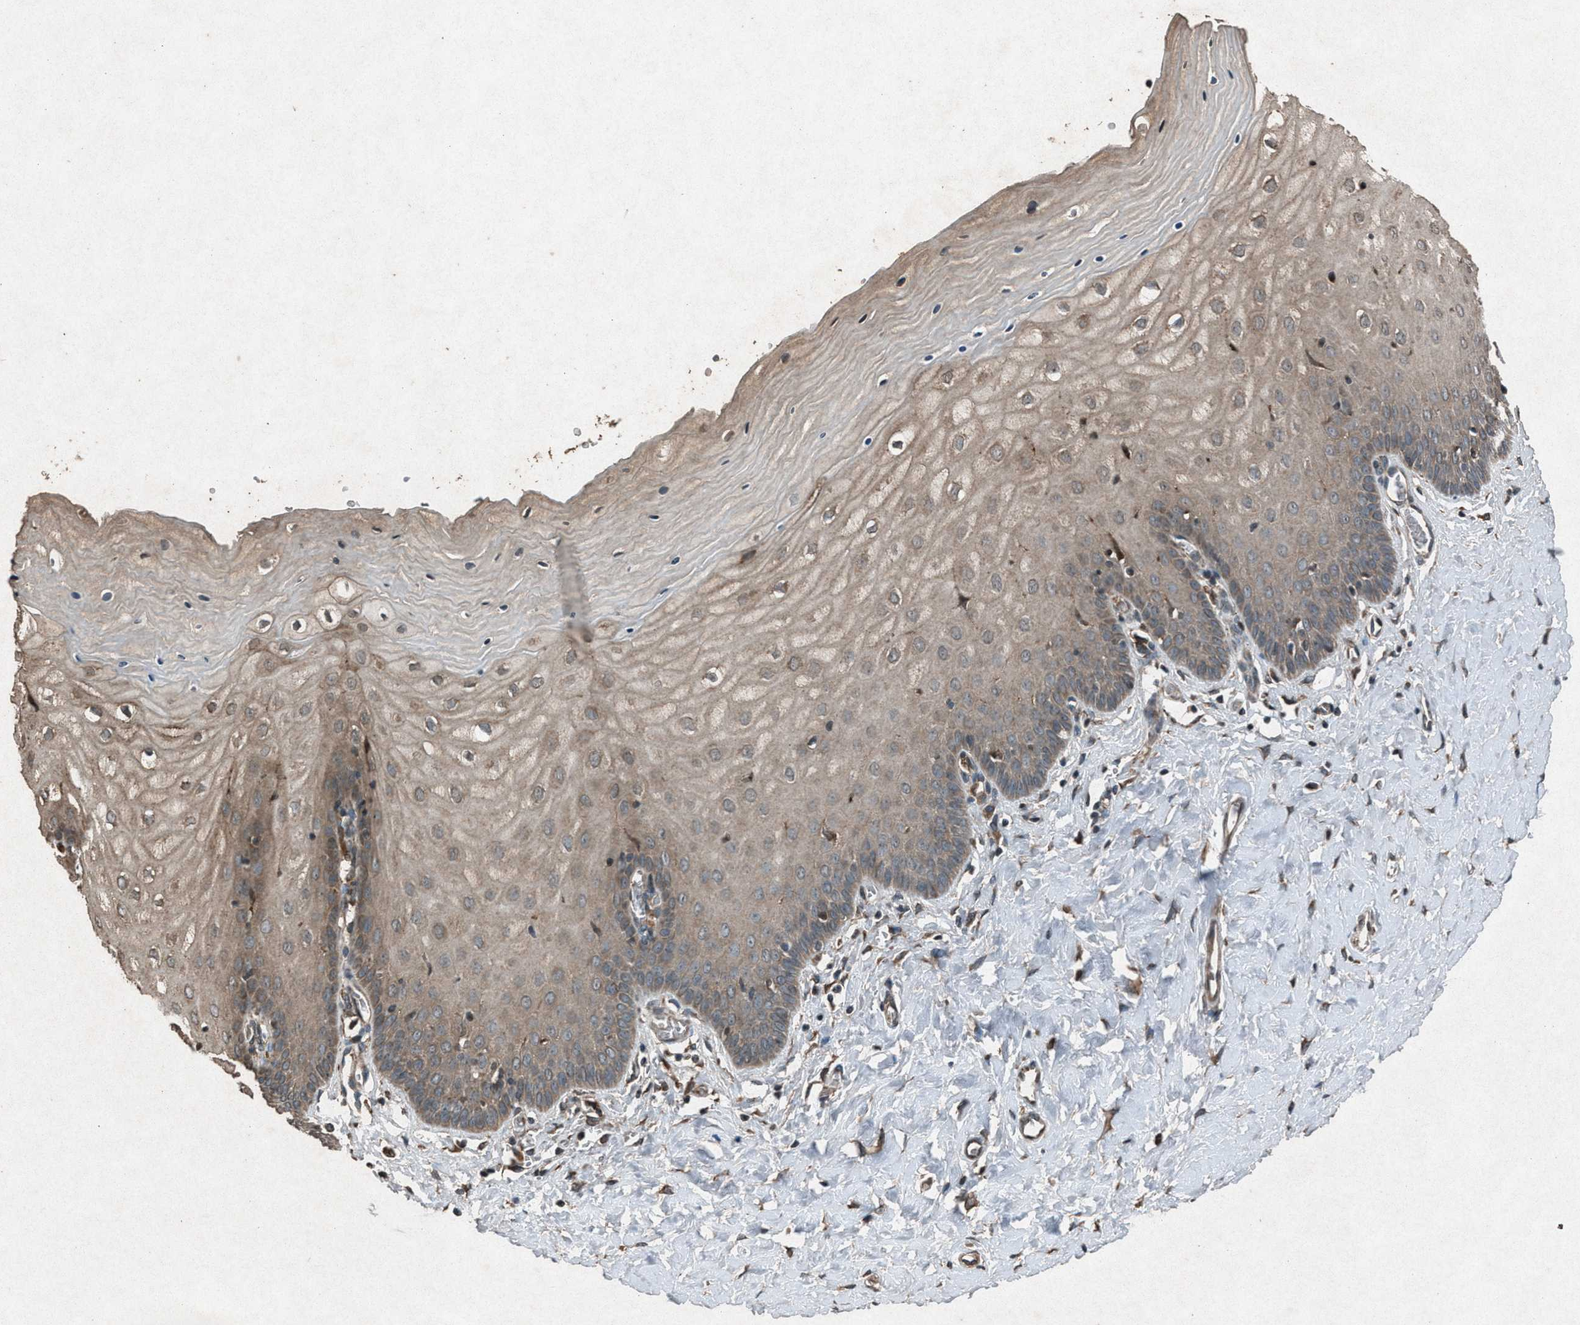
{"staining": {"intensity": "moderate", "quantity": ">75%", "location": "cytoplasmic/membranous"}, "tissue": "cervix", "cell_type": "Glandular cells", "image_type": "normal", "snomed": [{"axis": "morphology", "description": "Normal tissue, NOS"}, {"axis": "topography", "description": "Cervix"}], "caption": "Protein staining exhibits moderate cytoplasmic/membranous positivity in approximately >75% of glandular cells in unremarkable cervix.", "gene": "CALR", "patient": {"sex": "female", "age": 55}}